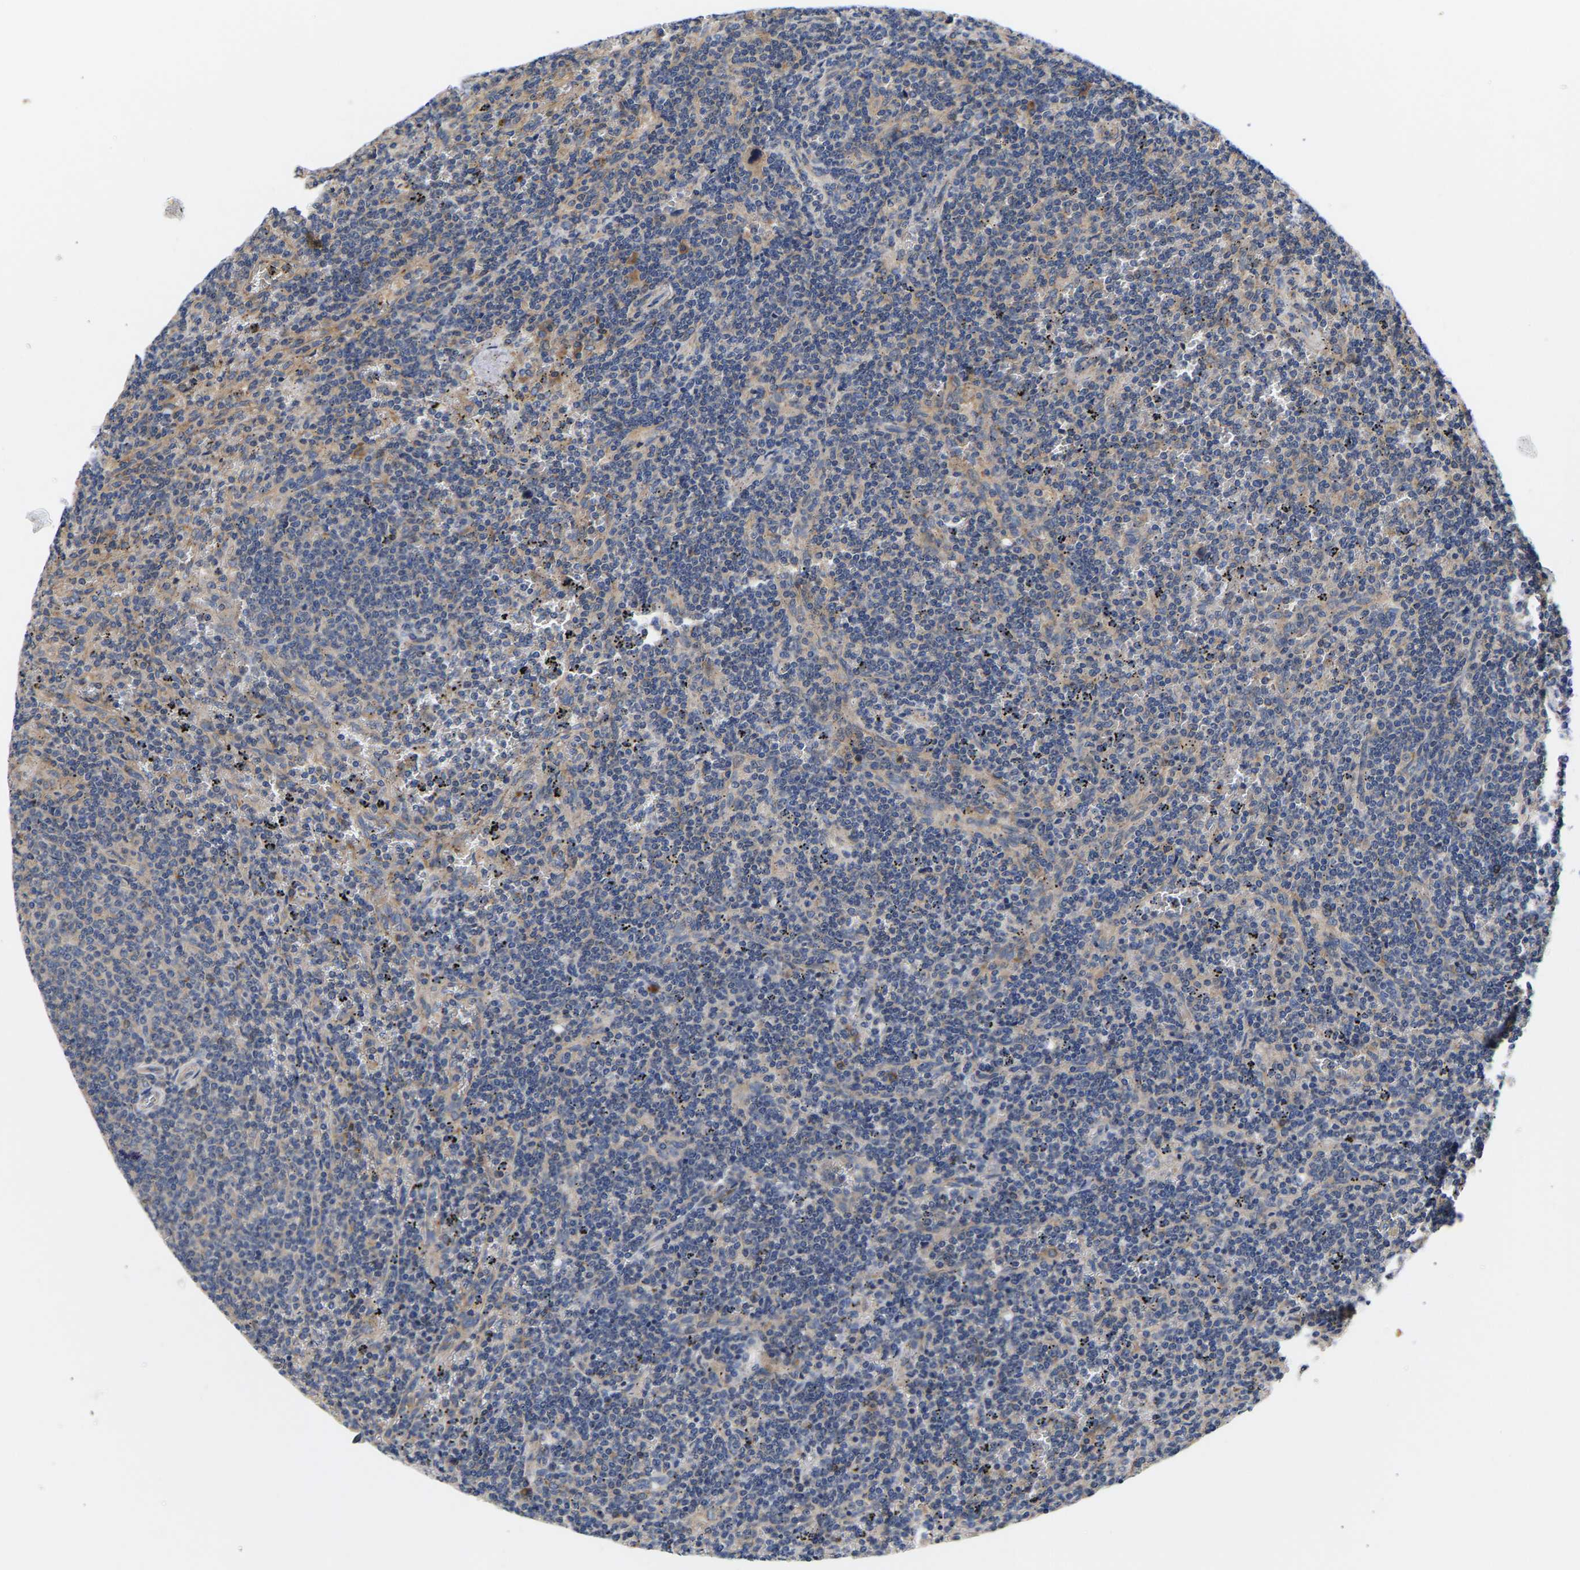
{"staining": {"intensity": "negative", "quantity": "none", "location": "none"}, "tissue": "lymphoma", "cell_type": "Tumor cells", "image_type": "cancer", "snomed": [{"axis": "morphology", "description": "Malignant lymphoma, non-Hodgkin's type, Low grade"}, {"axis": "topography", "description": "Spleen"}], "caption": "Tumor cells are negative for brown protein staining in lymphoma.", "gene": "AIMP2", "patient": {"sex": "female", "age": 50}}